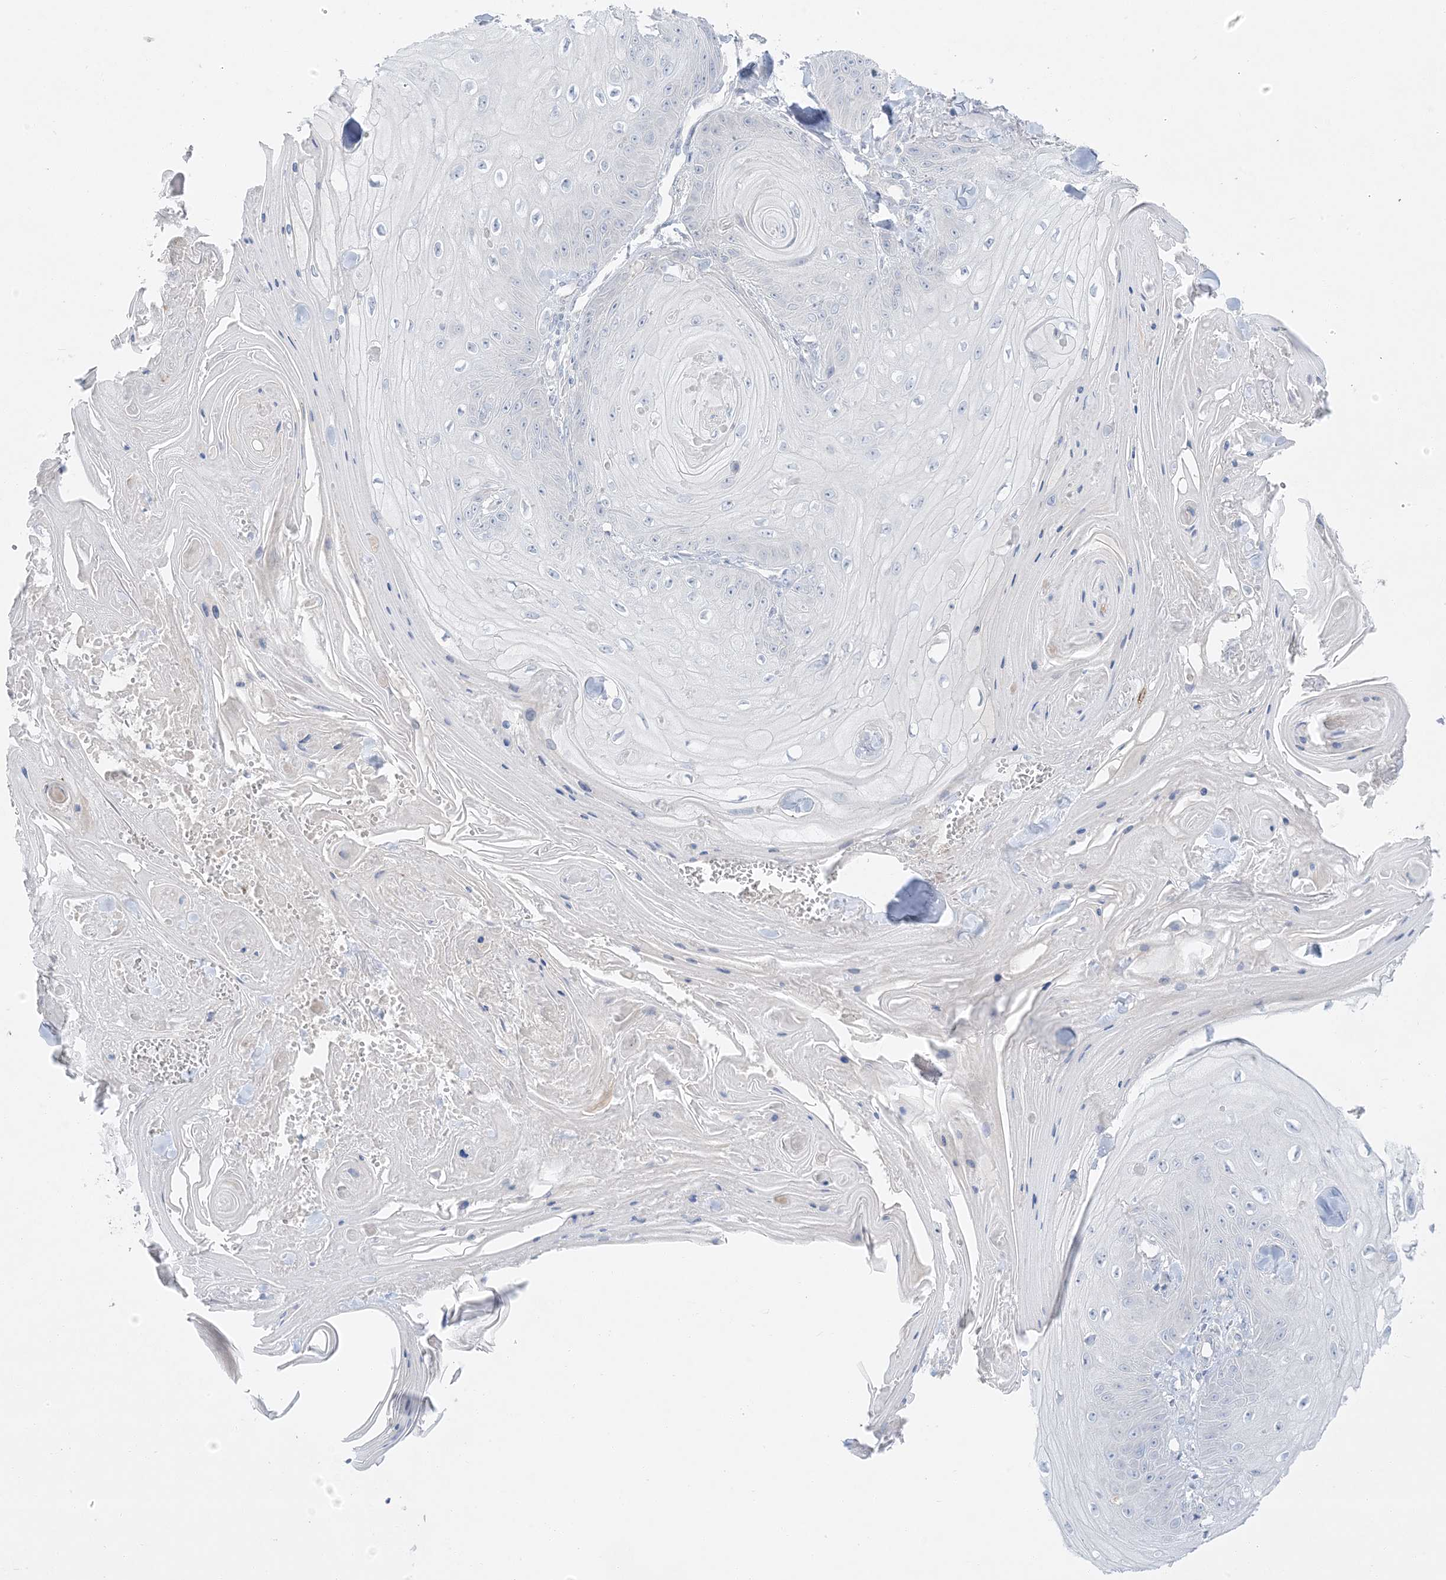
{"staining": {"intensity": "negative", "quantity": "none", "location": "none"}, "tissue": "skin cancer", "cell_type": "Tumor cells", "image_type": "cancer", "snomed": [{"axis": "morphology", "description": "Squamous cell carcinoma, NOS"}, {"axis": "topography", "description": "Skin"}], "caption": "Skin cancer was stained to show a protein in brown. There is no significant expression in tumor cells.", "gene": "FAM184A", "patient": {"sex": "male", "age": 74}}